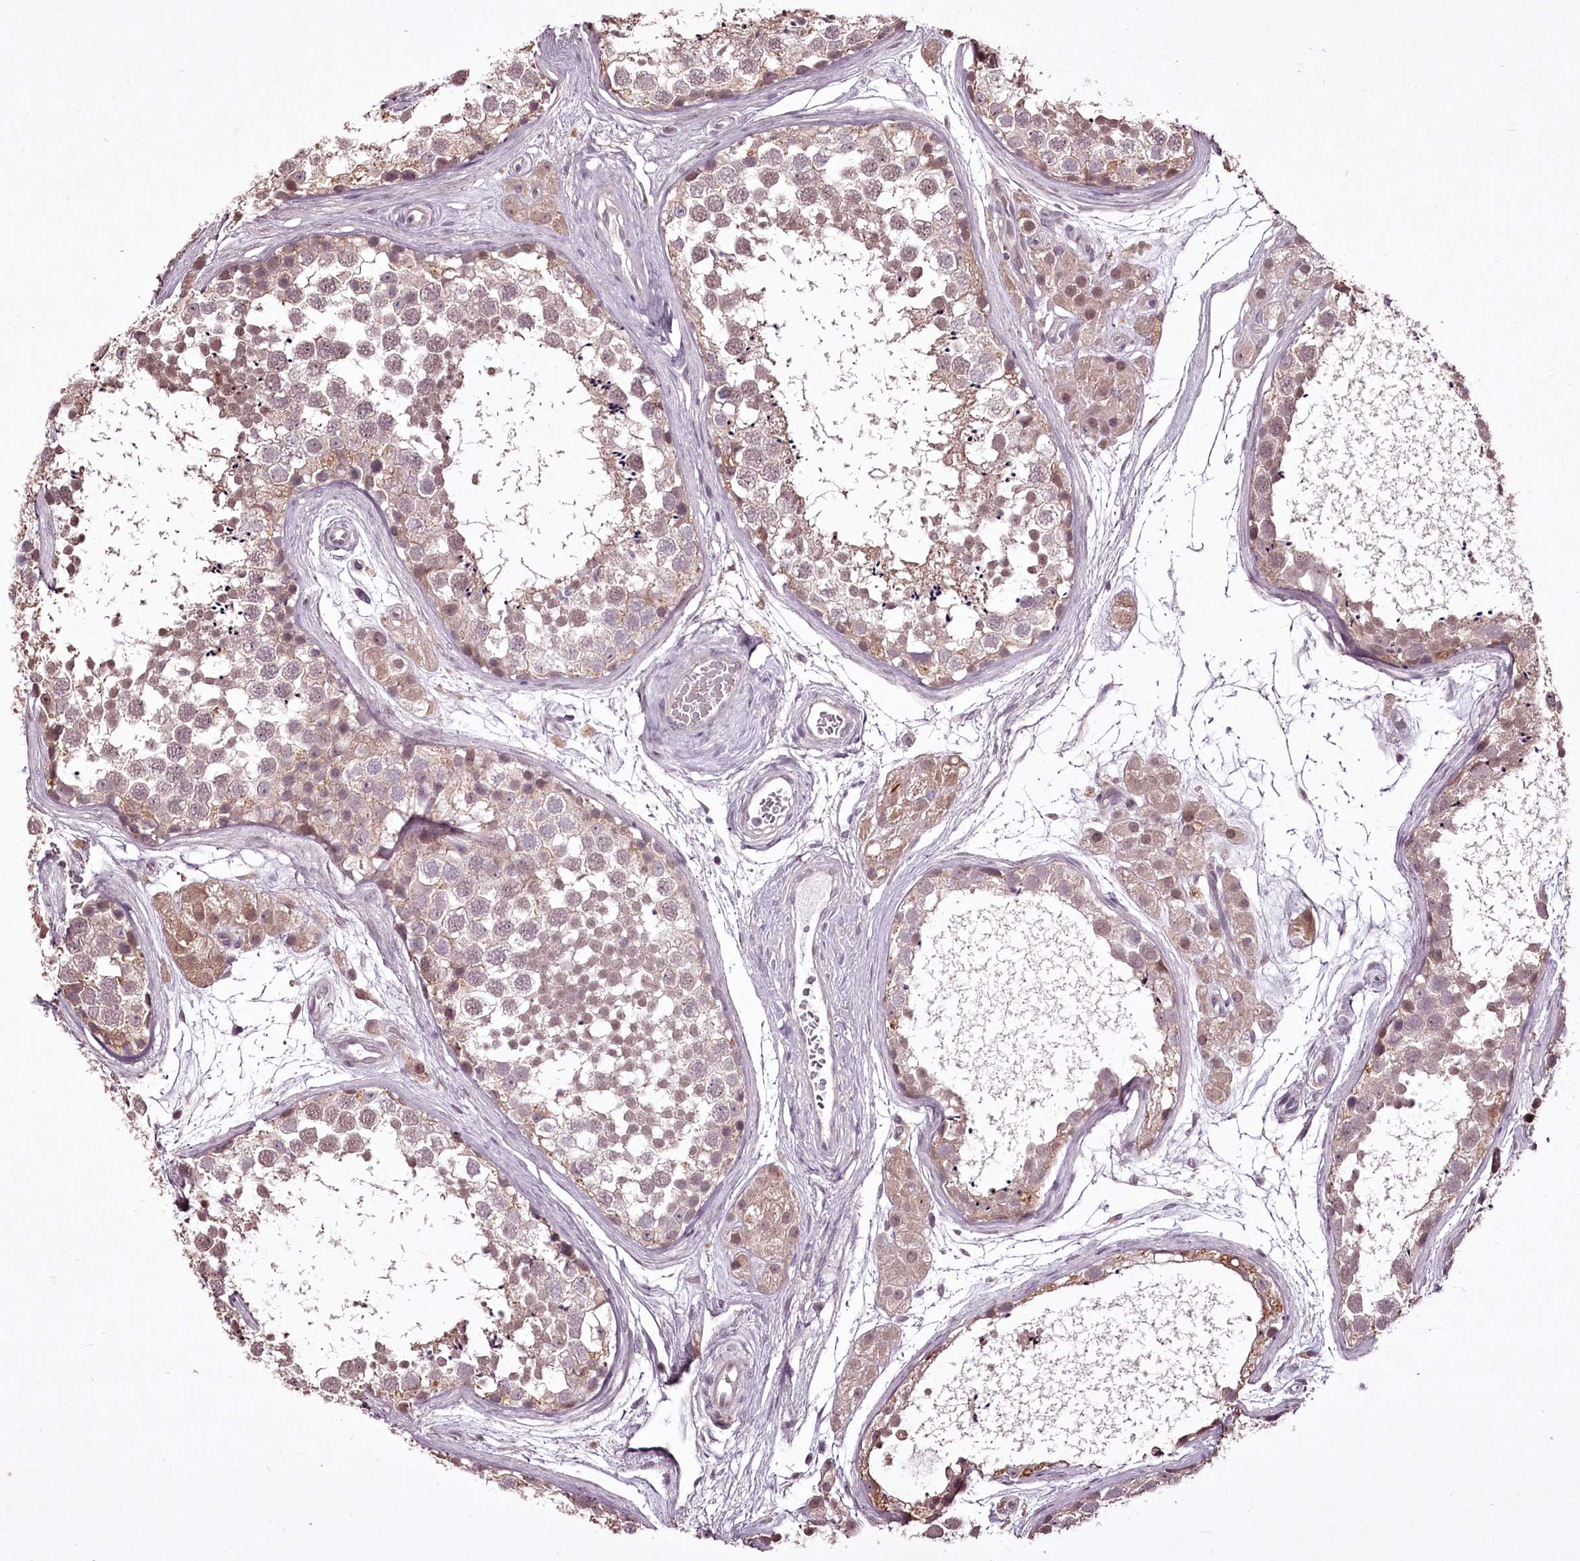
{"staining": {"intensity": "weak", "quantity": ">75%", "location": "cytoplasmic/membranous,nuclear"}, "tissue": "testis", "cell_type": "Cells in seminiferous ducts", "image_type": "normal", "snomed": [{"axis": "morphology", "description": "Normal tissue, NOS"}, {"axis": "topography", "description": "Testis"}], "caption": "Cells in seminiferous ducts show low levels of weak cytoplasmic/membranous,nuclear expression in about >75% of cells in benign human testis.", "gene": "ADRA1D", "patient": {"sex": "male", "age": 56}}